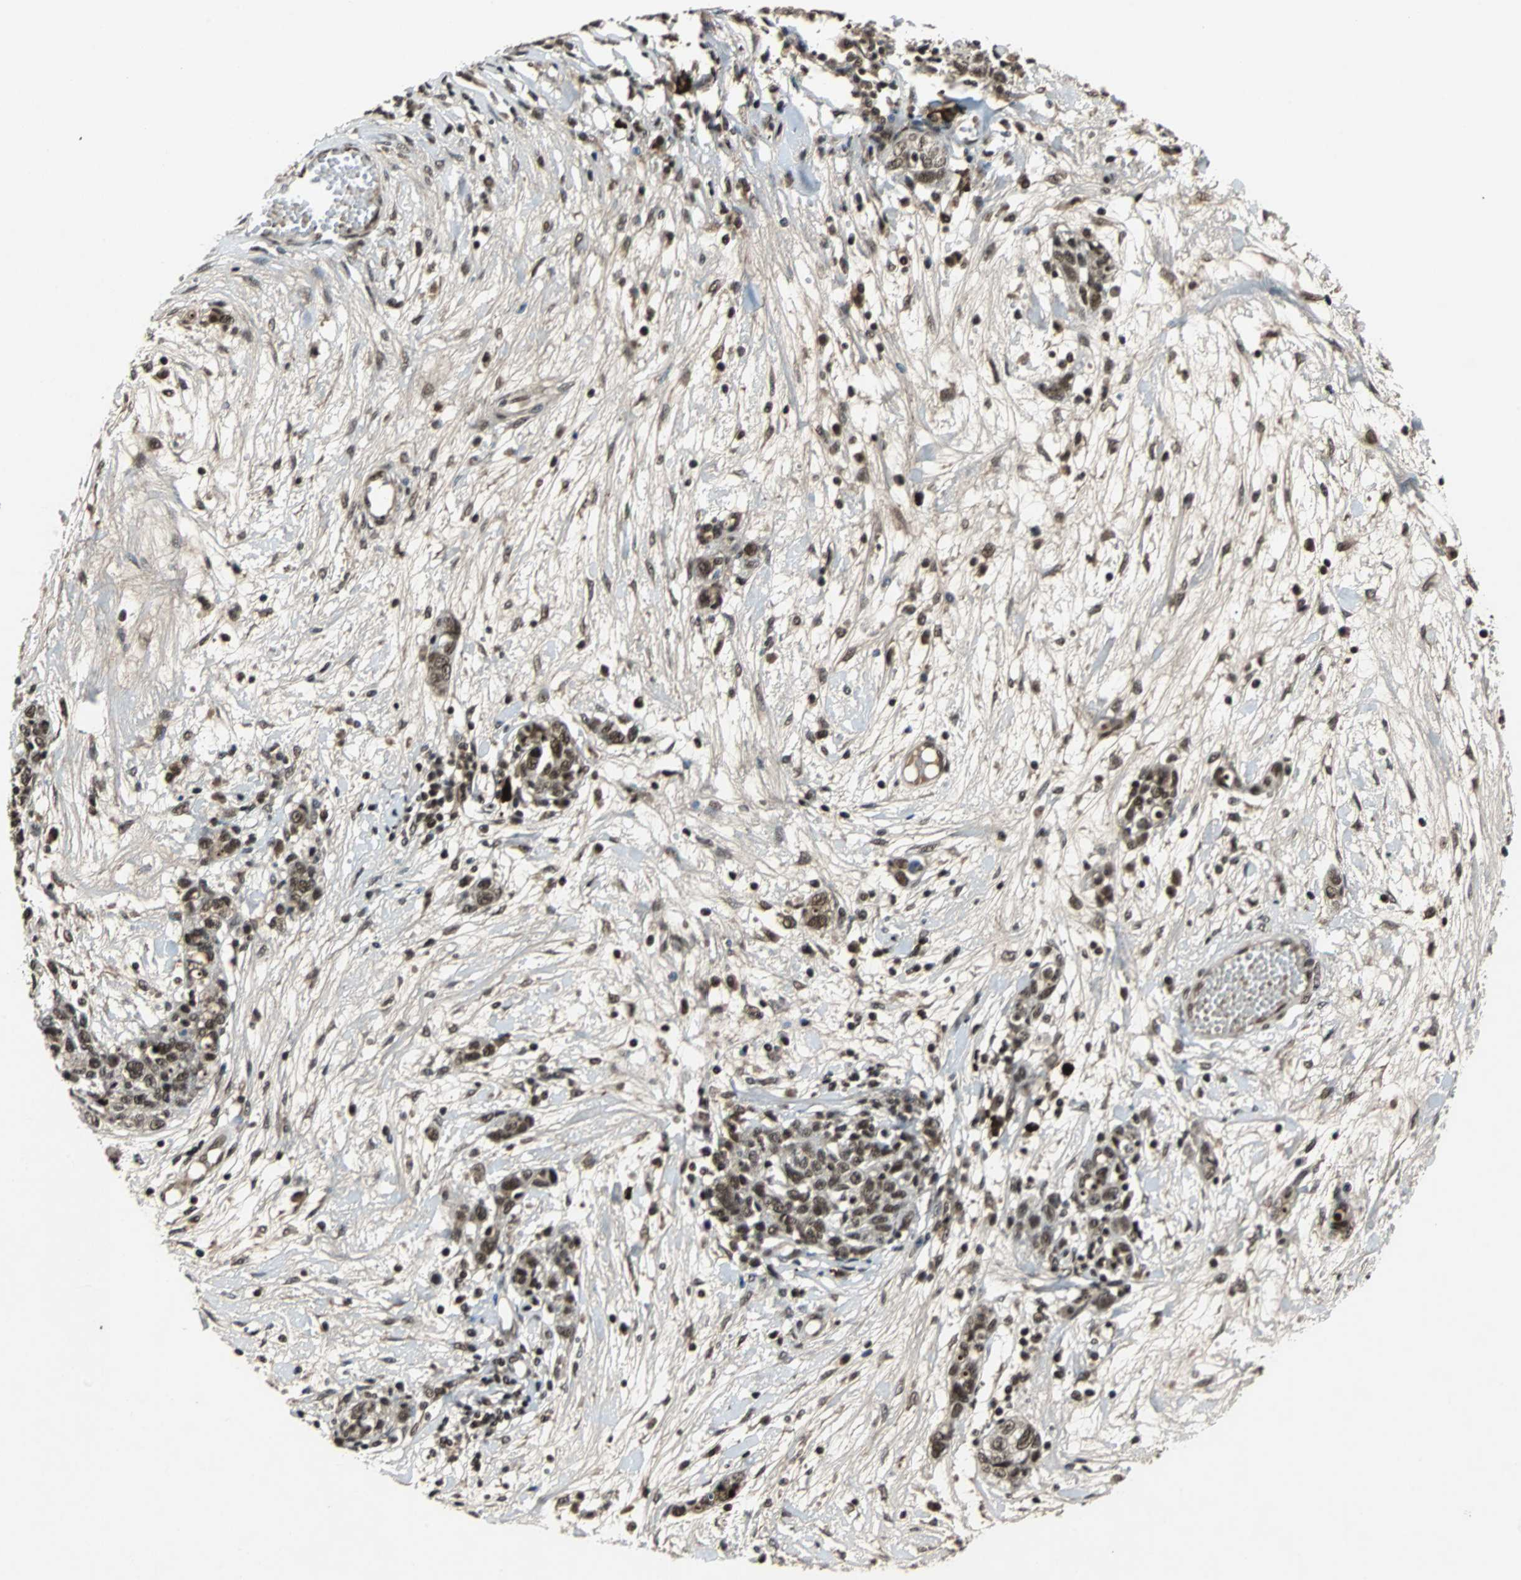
{"staining": {"intensity": "strong", "quantity": ">75%", "location": "nuclear"}, "tissue": "ovarian cancer", "cell_type": "Tumor cells", "image_type": "cancer", "snomed": [{"axis": "morphology", "description": "Cystadenocarcinoma, serous, NOS"}, {"axis": "topography", "description": "Ovary"}], "caption": "Approximately >75% of tumor cells in human ovarian serous cystadenocarcinoma exhibit strong nuclear protein staining as visualized by brown immunohistochemical staining.", "gene": "TAF5", "patient": {"sex": "female", "age": 71}}